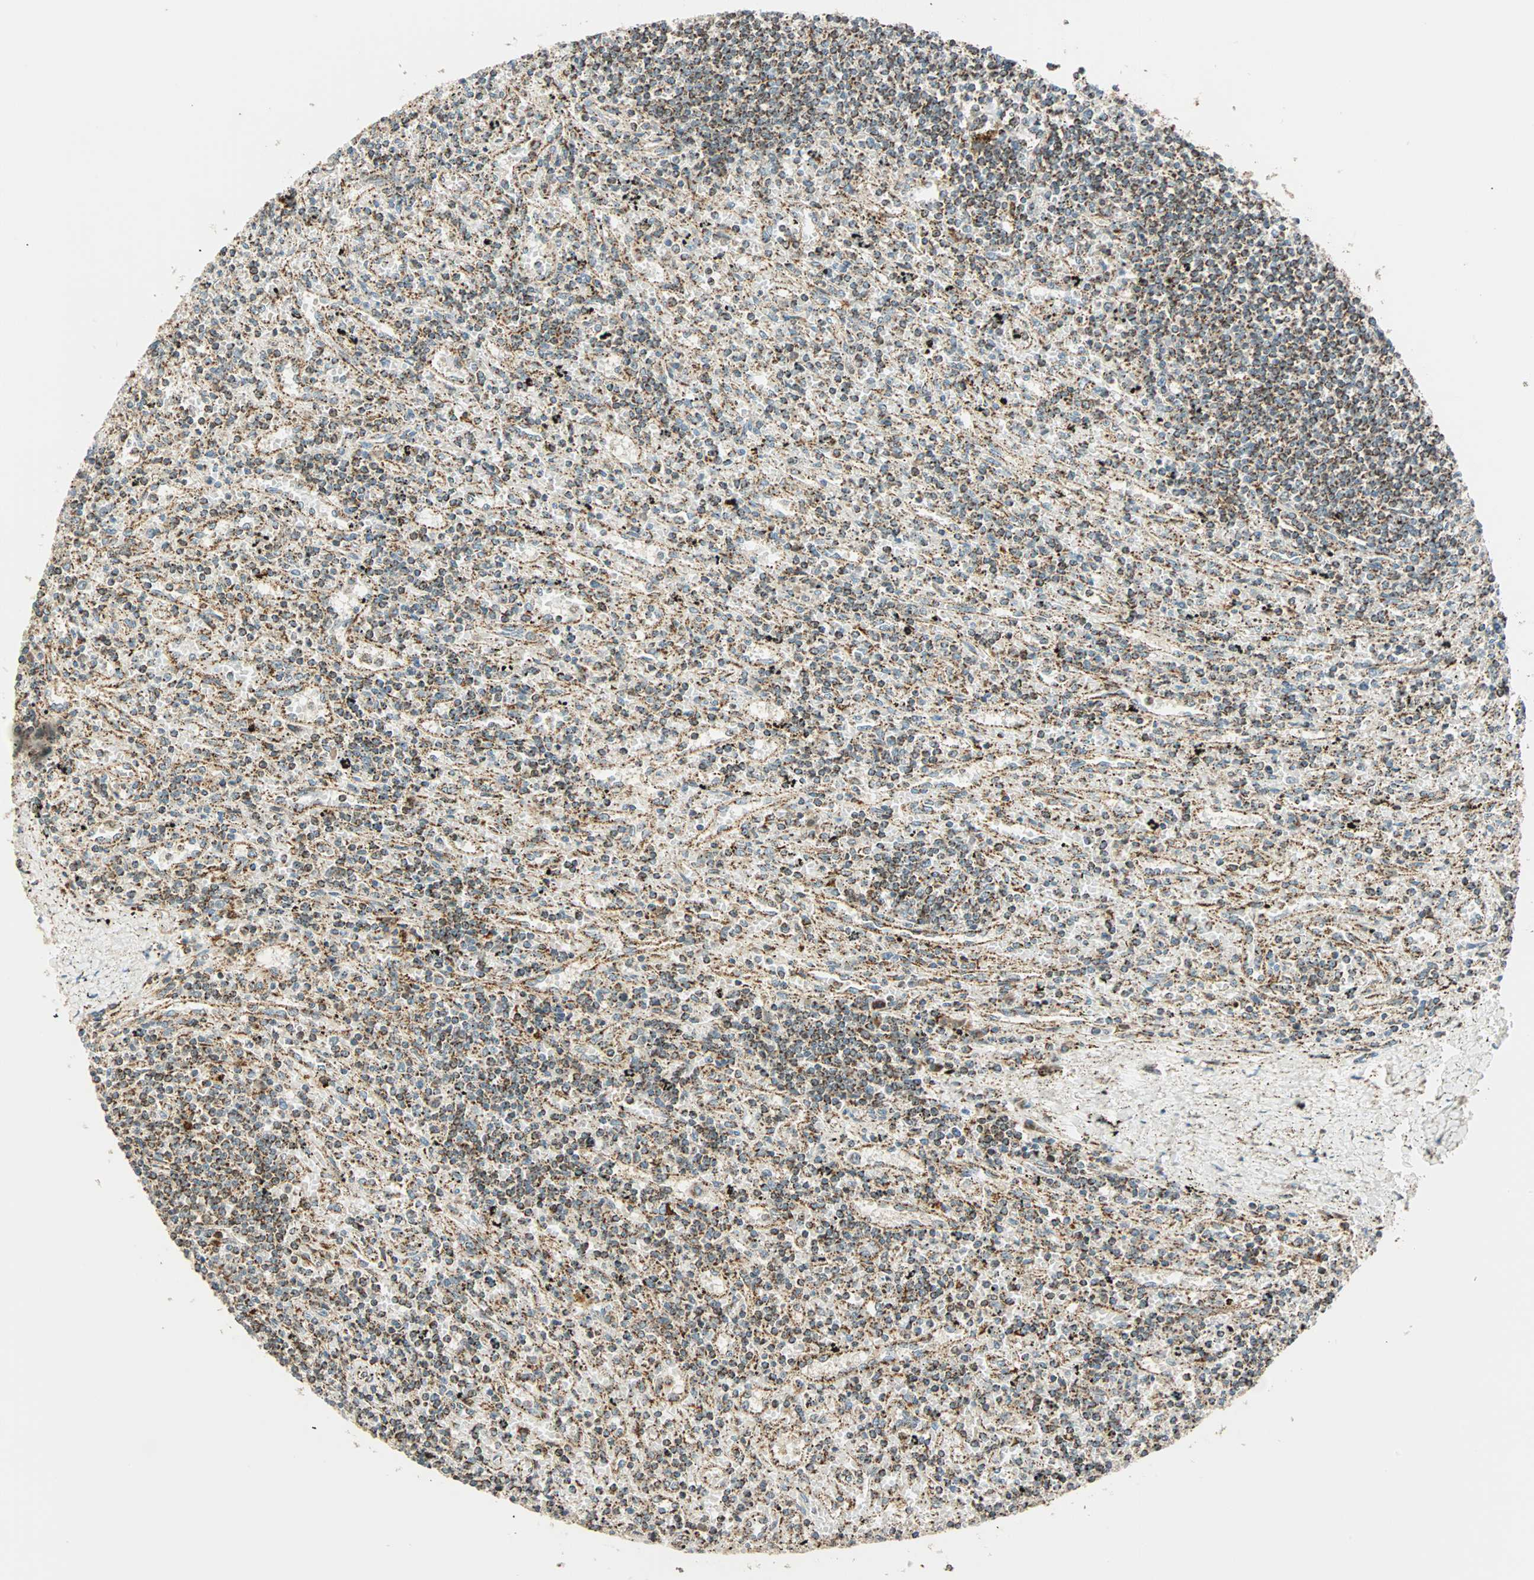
{"staining": {"intensity": "weak", "quantity": ">75%", "location": "cytoplasmic/membranous"}, "tissue": "lymphoma", "cell_type": "Tumor cells", "image_type": "cancer", "snomed": [{"axis": "morphology", "description": "Malignant lymphoma, non-Hodgkin's type, Low grade"}, {"axis": "topography", "description": "Spleen"}], "caption": "The immunohistochemical stain shows weak cytoplasmic/membranous staining in tumor cells of low-grade malignant lymphoma, non-Hodgkin's type tissue. (brown staining indicates protein expression, while blue staining denotes nuclei).", "gene": "SPRY4", "patient": {"sex": "male", "age": 76}}